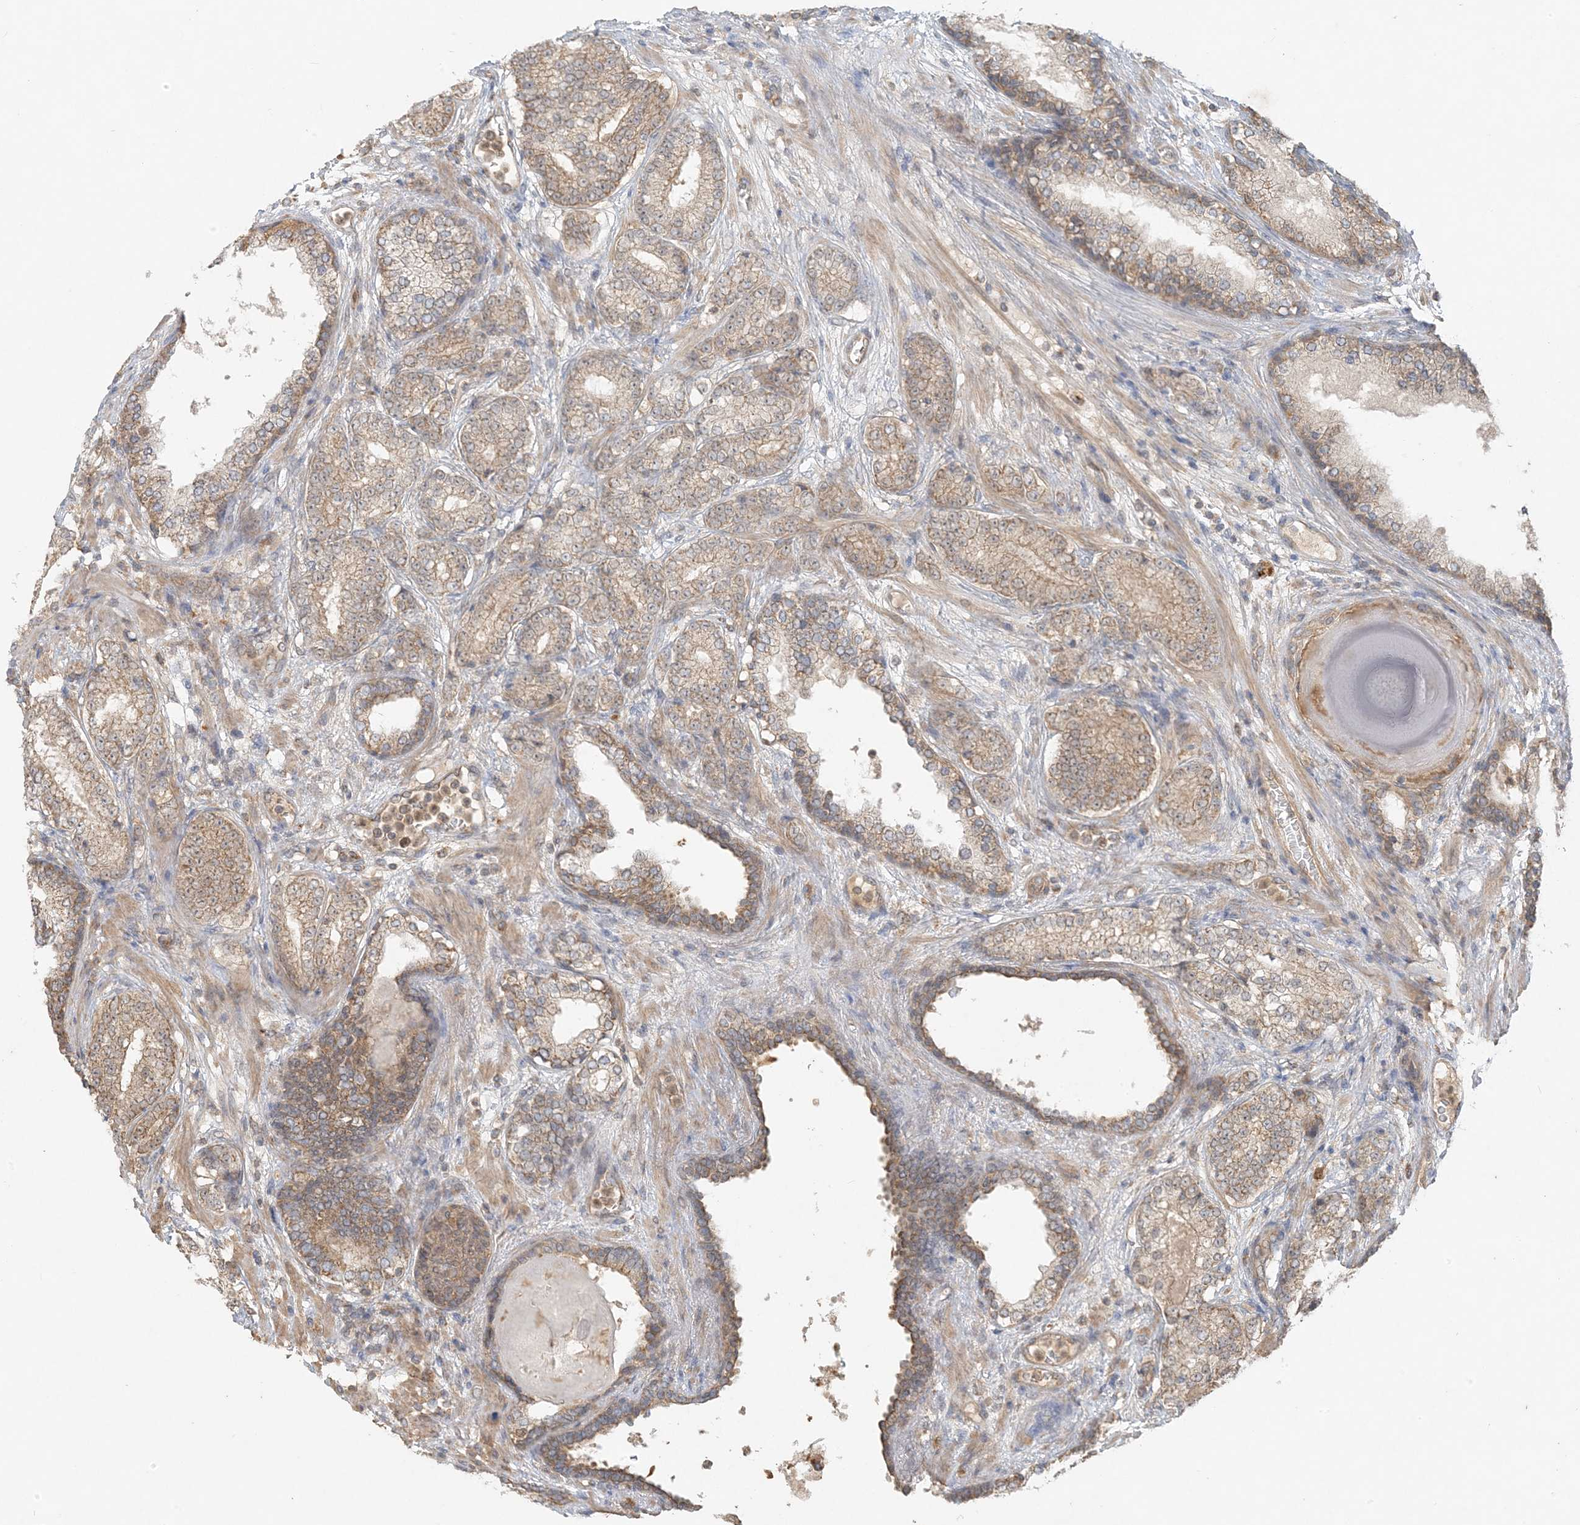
{"staining": {"intensity": "moderate", "quantity": ">75%", "location": "cytoplasmic/membranous"}, "tissue": "prostate cancer", "cell_type": "Tumor cells", "image_type": "cancer", "snomed": [{"axis": "morphology", "description": "Adenocarcinoma, High grade"}, {"axis": "topography", "description": "Prostate"}], "caption": "Immunohistochemistry (IHC) image of neoplastic tissue: human prostate cancer stained using immunohistochemistry displays medium levels of moderate protein expression localized specifically in the cytoplasmic/membranous of tumor cells, appearing as a cytoplasmic/membranous brown color.", "gene": "MCOLN1", "patient": {"sex": "male", "age": 61}}